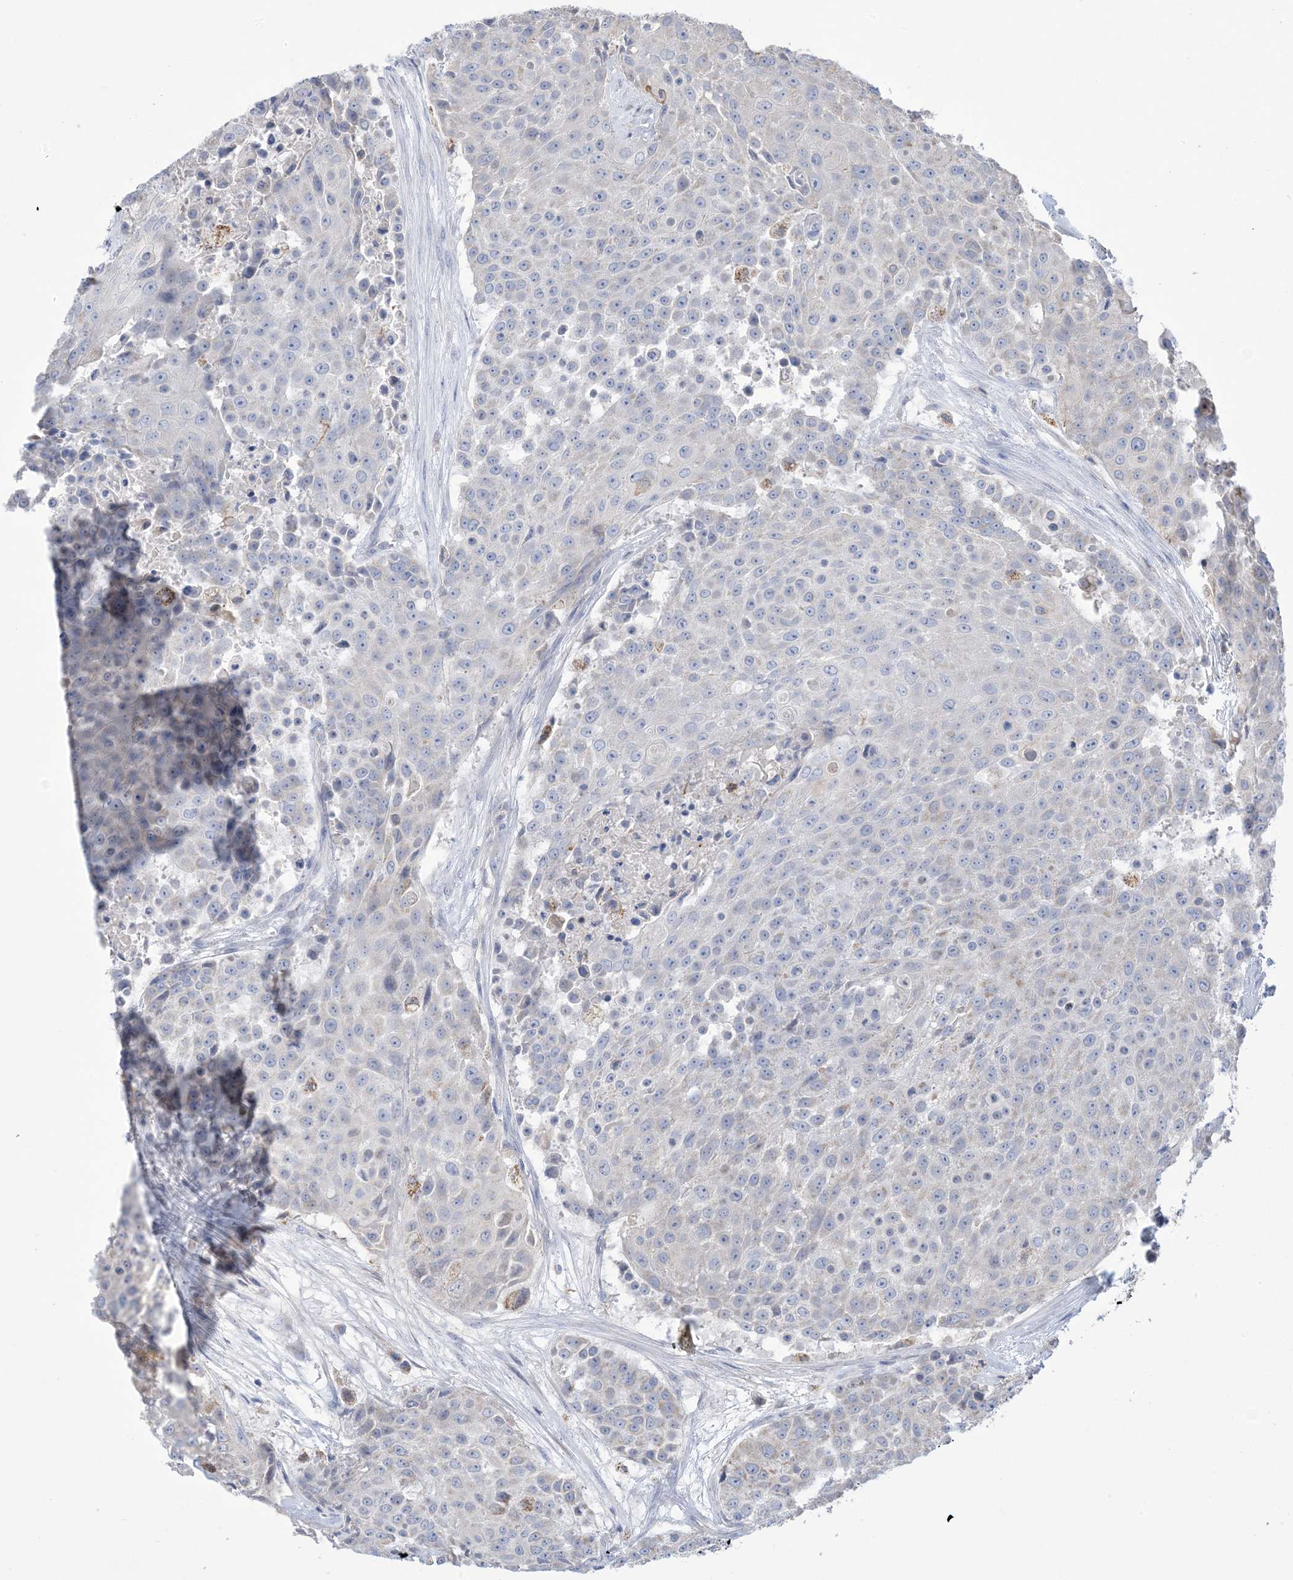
{"staining": {"intensity": "negative", "quantity": "none", "location": "none"}, "tissue": "urothelial cancer", "cell_type": "Tumor cells", "image_type": "cancer", "snomed": [{"axis": "morphology", "description": "Urothelial carcinoma, High grade"}, {"axis": "topography", "description": "Urinary bladder"}], "caption": "High magnification brightfield microscopy of urothelial cancer stained with DAB (3,3'-diaminobenzidine) (brown) and counterstained with hematoxylin (blue): tumor cells show no significant staining.", "gene": "CLEC16A", "patient": {"sex": "female", "age": 63}}